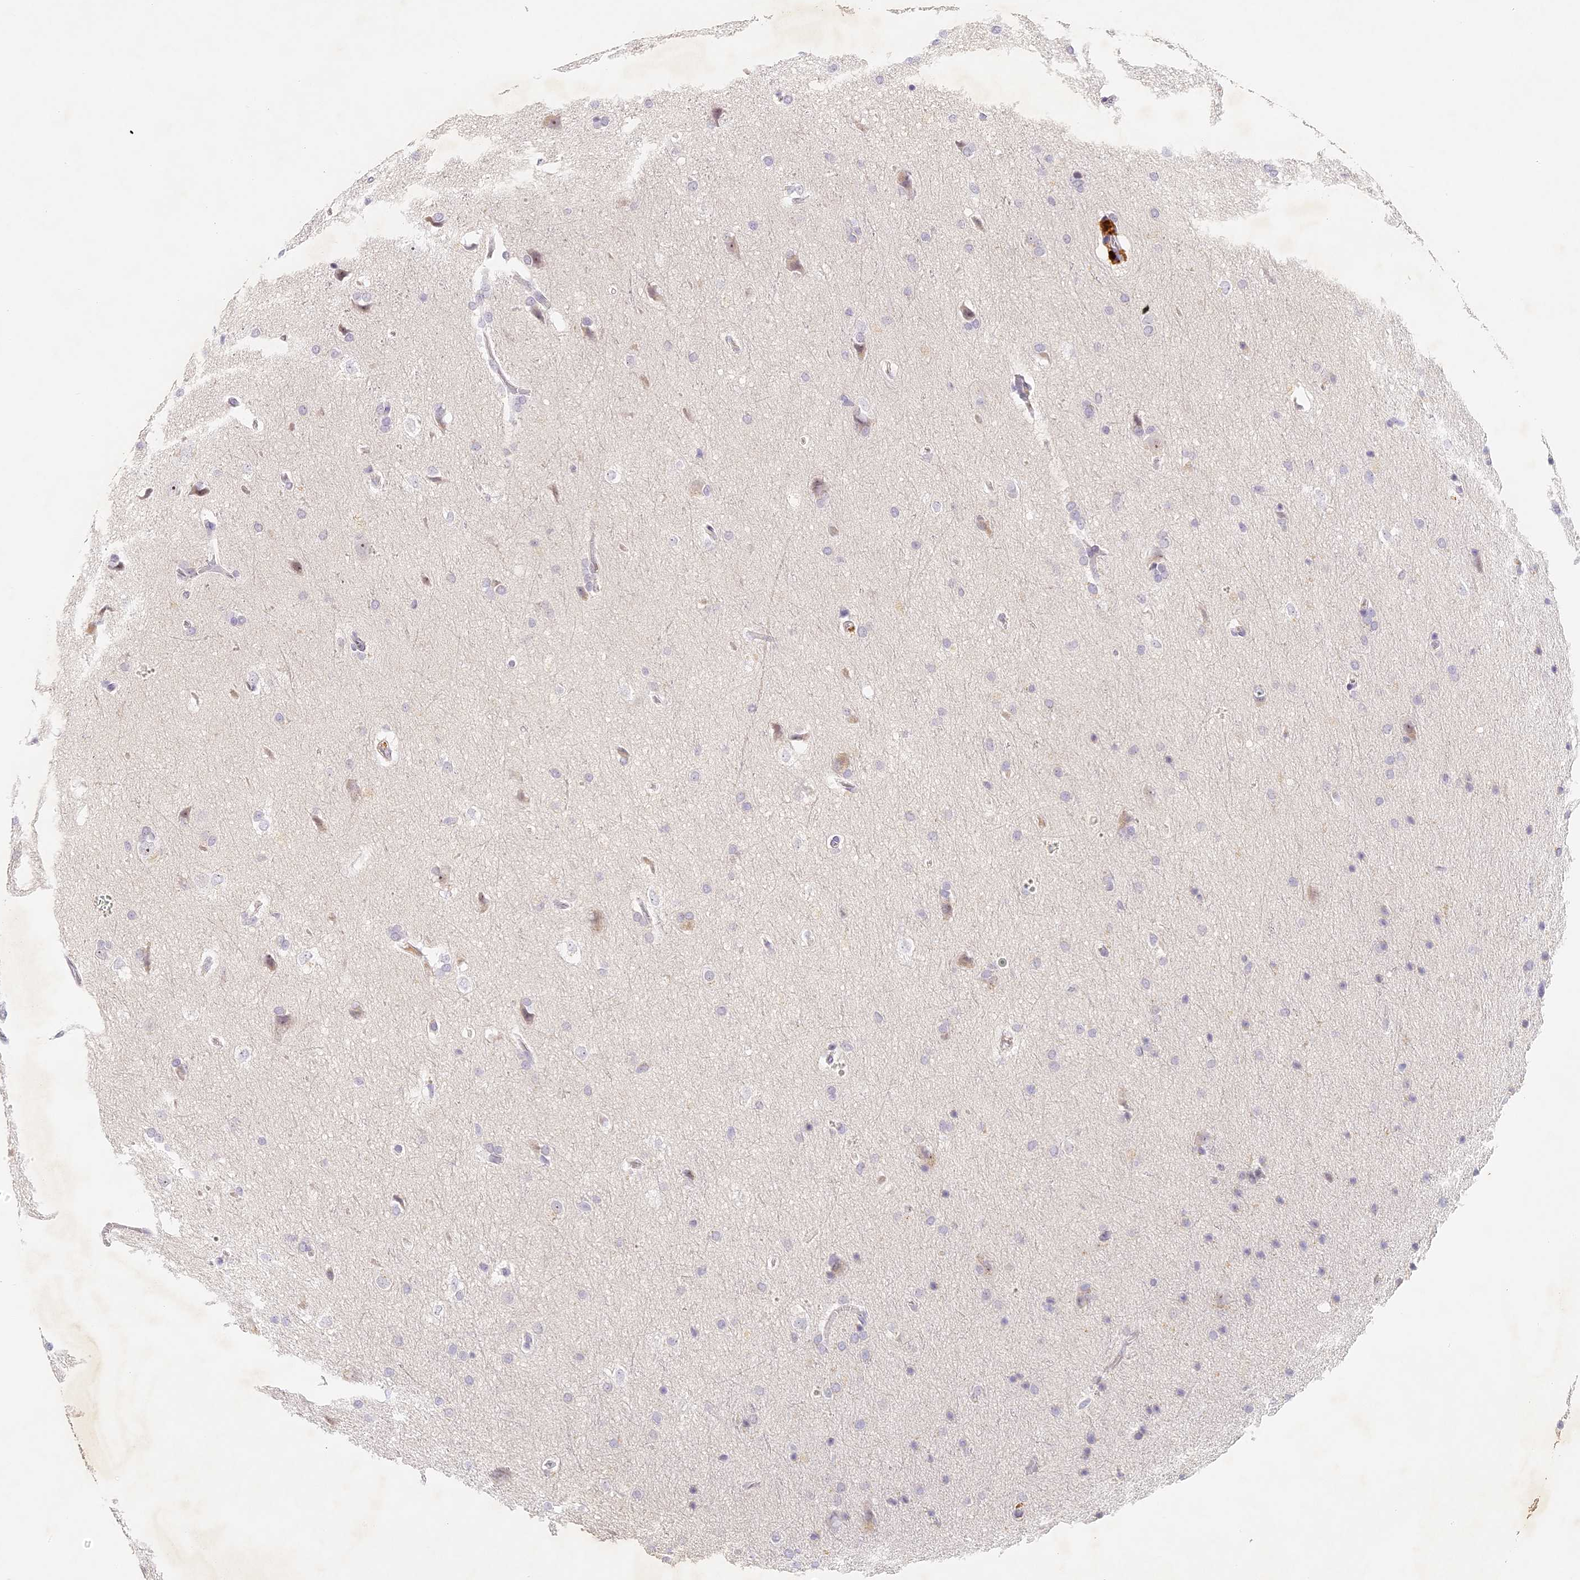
{"staining": {"intensity": "negative", "quantity": "none", "location": "none"}, "tissue": "glioma", "cell_type": "Tumor cells", "image_type": "cancer", "snomed": [{"axis": "morphology", "description": "Glioma, malignant, Low grade"}, {"axis": "topography", "description": "Brain"}], "caption": "Immunohistochemical staining of glioma displays no significant positivity in tumor cells.", "gene": "ELL3", "patient": {"sex": "female", "age": 37}}